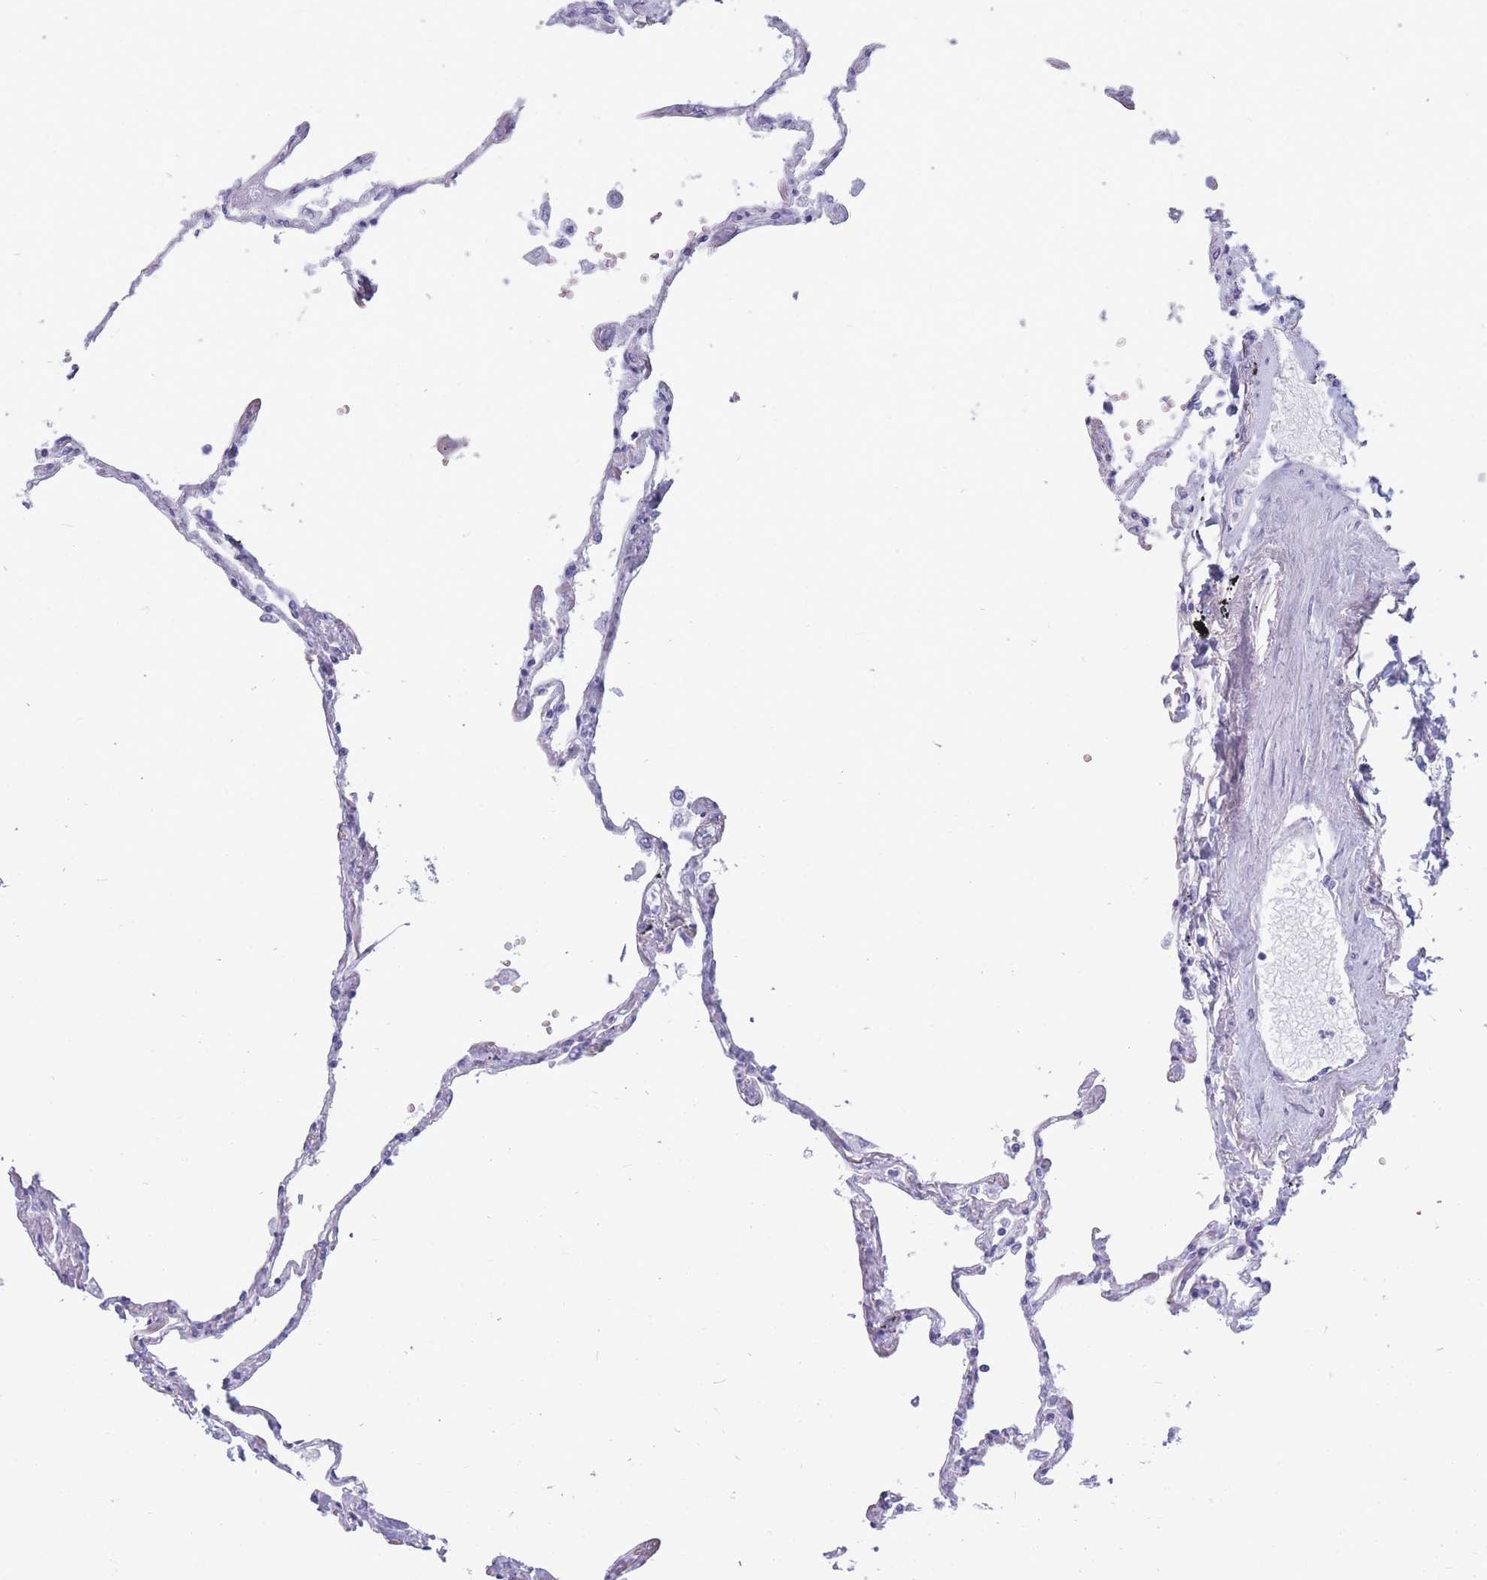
{"staining": {"intensity": "negative", "quantity": "none", "location": "none"}, "tissue": "lung", "cell_type": "Alveolar cells", "image_type": "normal", "snomed": [{"axis": "morphology", "description": "Normal tissue, NOS"}, {"axis": "topography", "description": "Lung"}], "caption": "Immunohistochemistry (IHC) histopathology image of unremarkable lung stained for a protein (brown), which displays no expression in alveolar cells.", "gene": "MTSS2", "patient": {"sex": "female", "age": 67}}